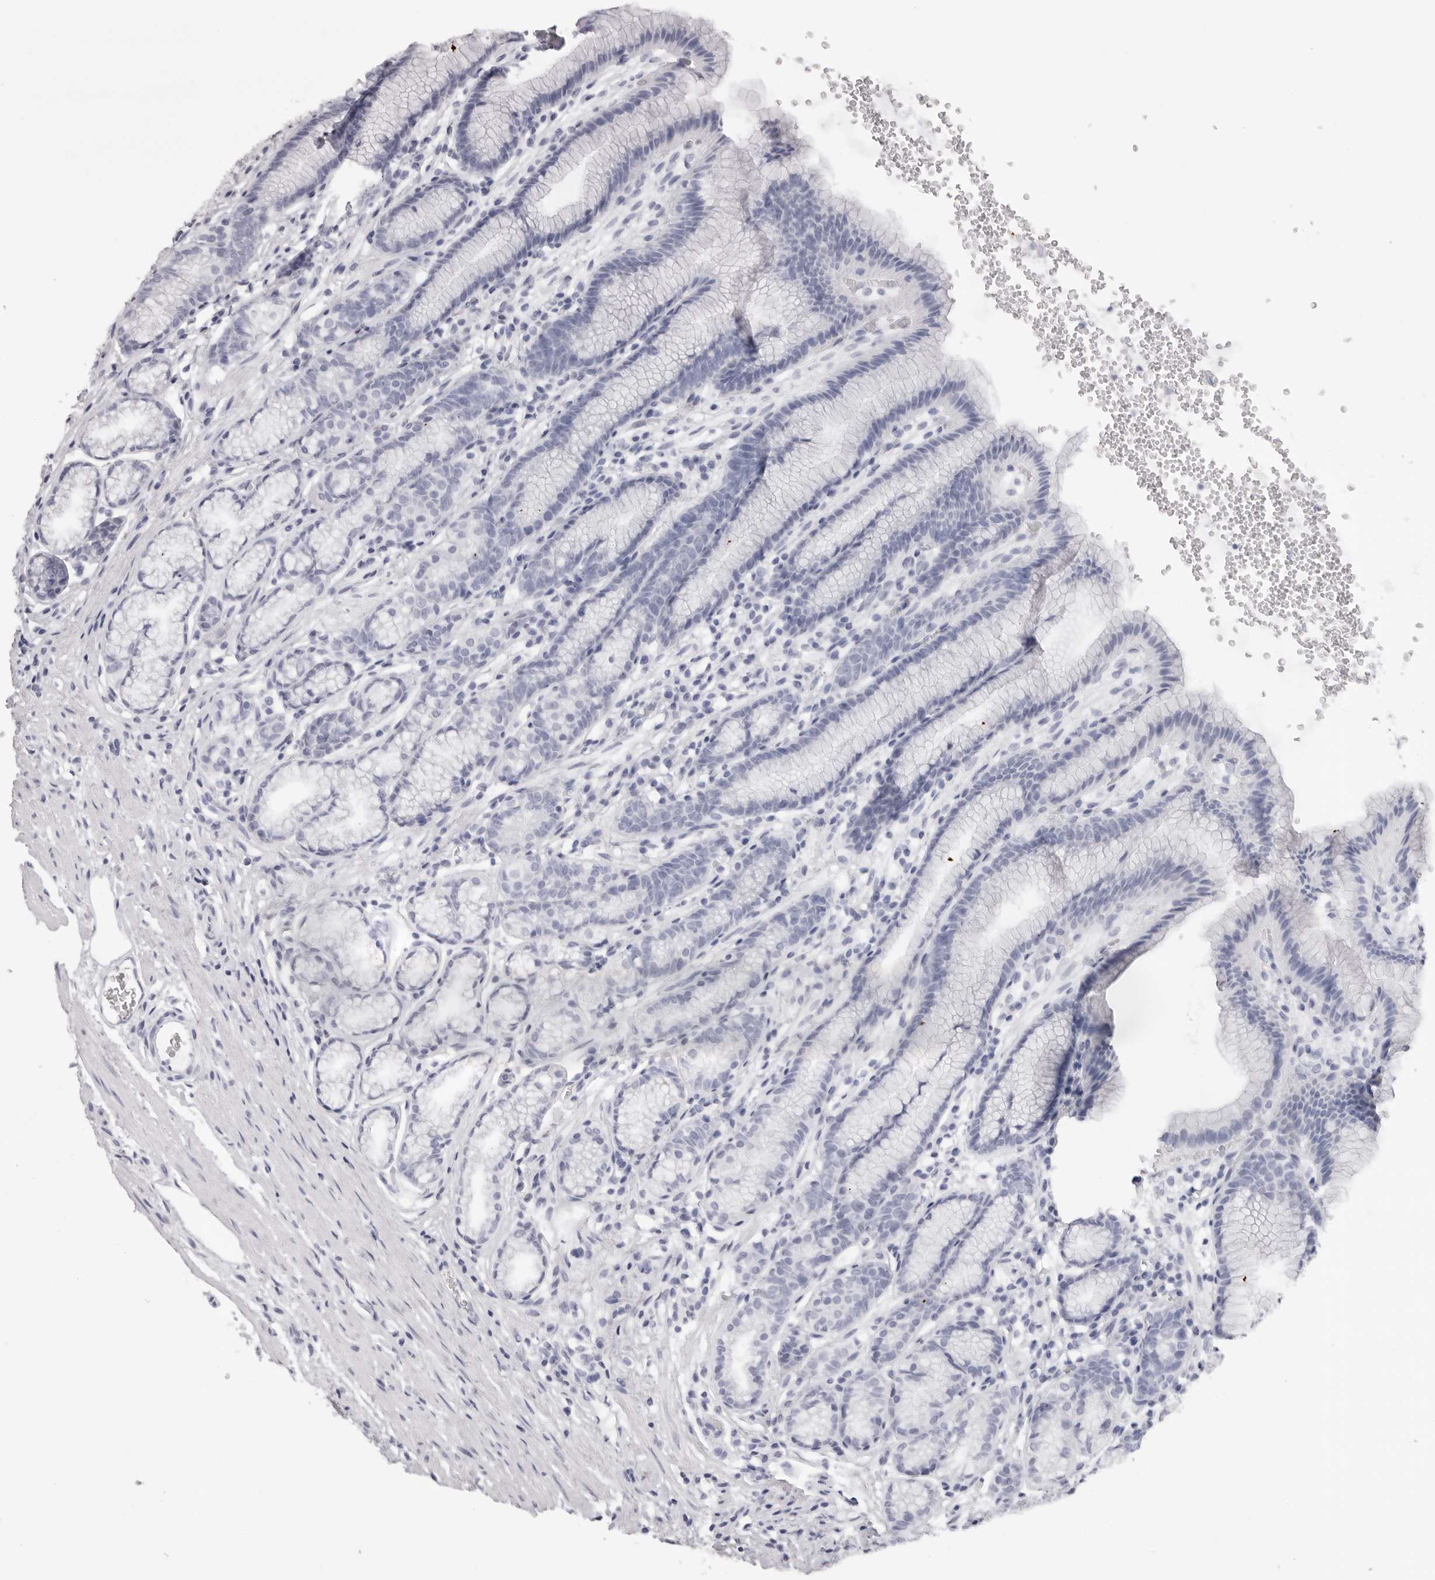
{"staining": {"intensity": "negative", "quantity": "none", "location": "none"}, "tissue": "stomach", "cell_type": "Glandular cells", "image_type": "normal", "snomed": [{"axis": "morphology", "description": "Normal tissue, NOS"}, {"axis": "topography", "description": "Stomach"}], "caption": "Immunohistochemistry of normal human stomach displays no positivity in glandular cells. (Brightfield microscopy of DAB (3,3'-diaminobenzidine) IHC at high magnification).", "gene": "RHO", "patient": {"sex": "male", "age": 42}}